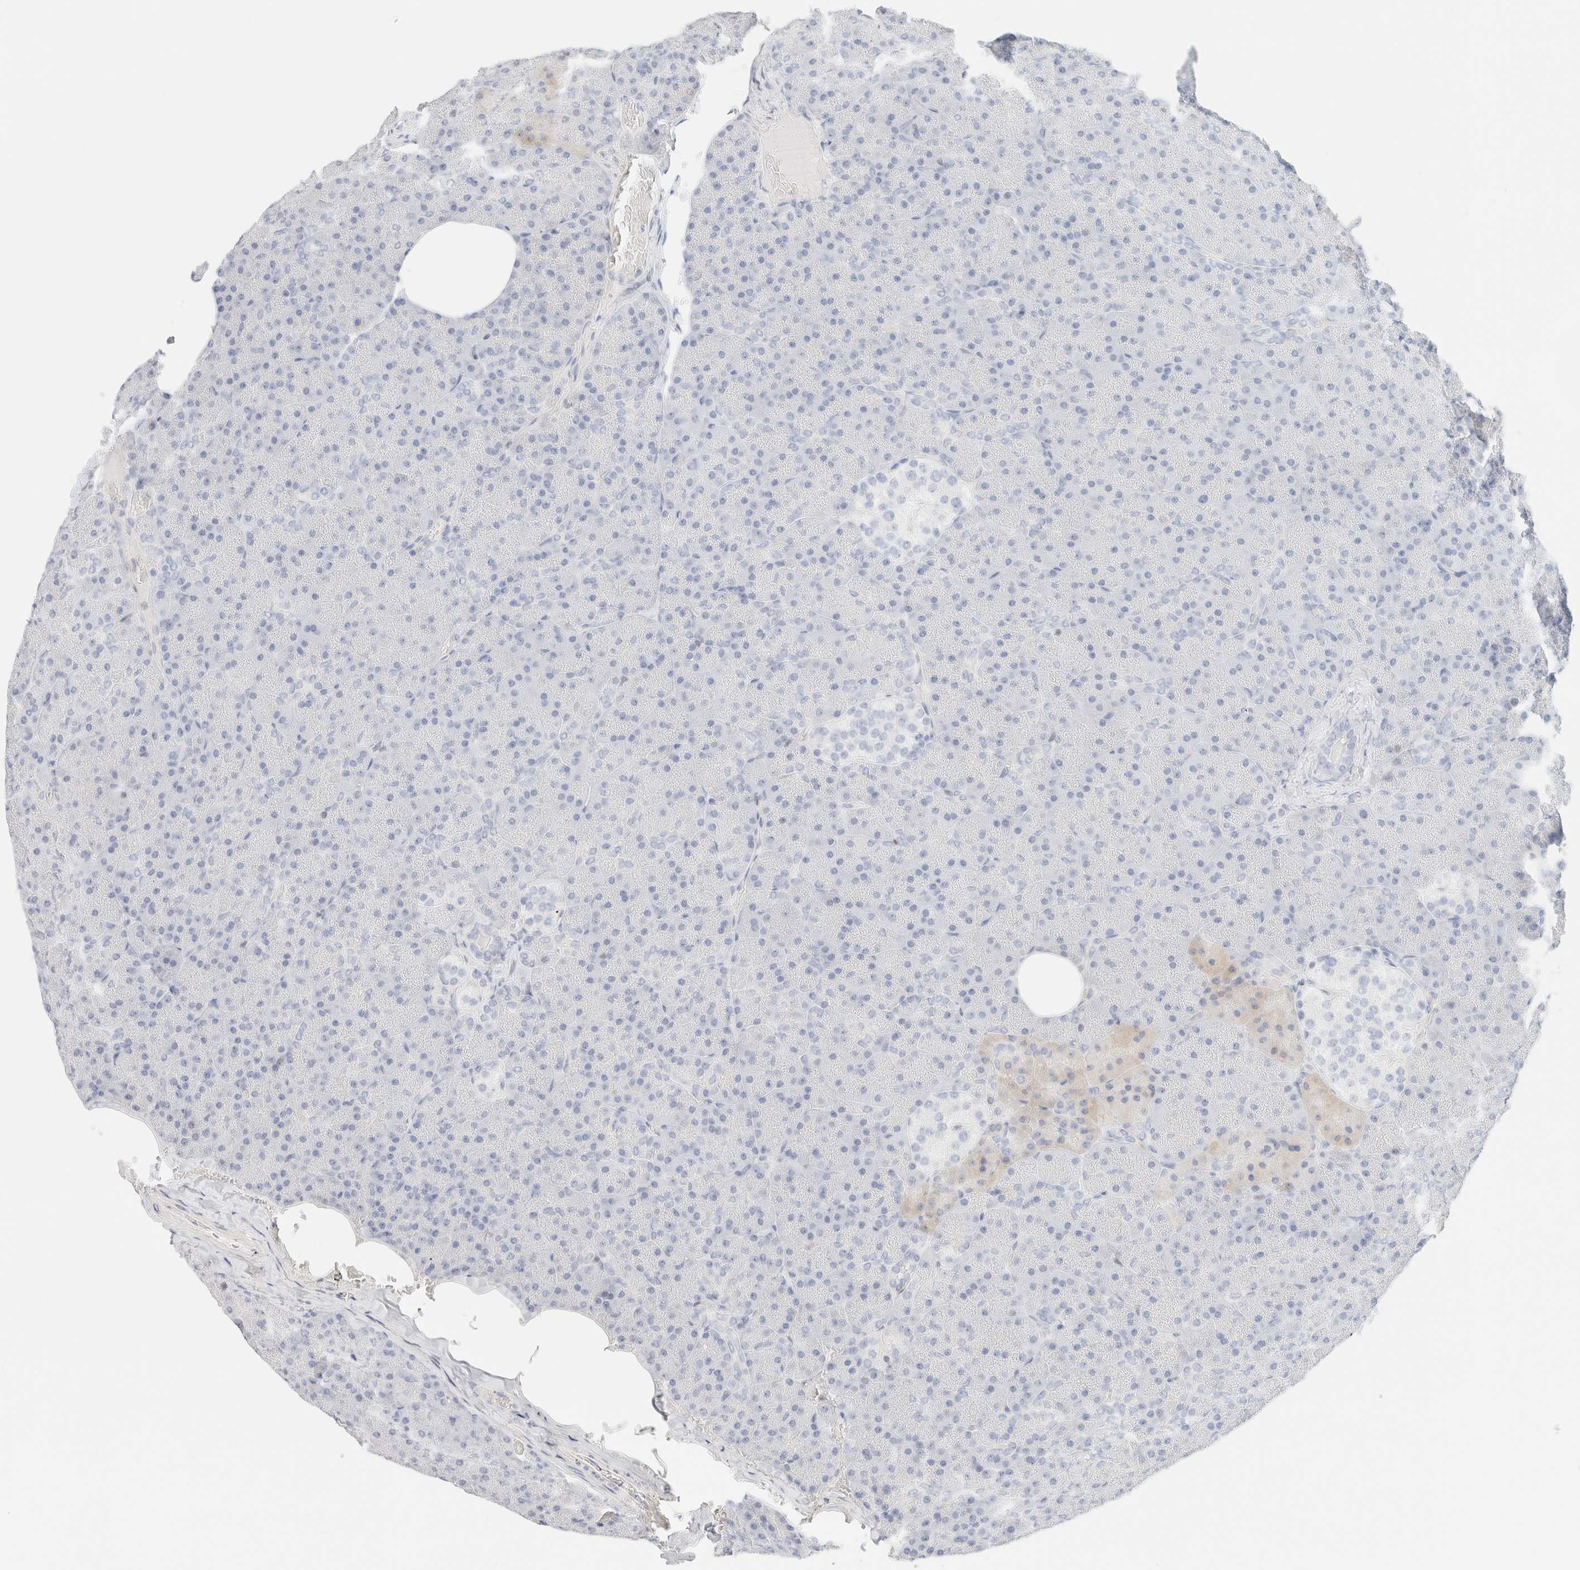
{"staining": {"intensity": "negative", "quantity": "none", "location": "none"}, "tissue": "pancreas", "cell_type": "Exocrine glandular cells", "image_type": "normal", "snomed": [{"axis": "morphology", "description": "Normal tissue, NOS"}, {"axis": "topography", "description": "Pancreas"}], "caption": "DAB immunohistochemical staining of benign human pancreas displays no significant staining in exocrine glandular cells.", "gene": "IKZF3", "patient": {"sex": "female", "age": 35}}